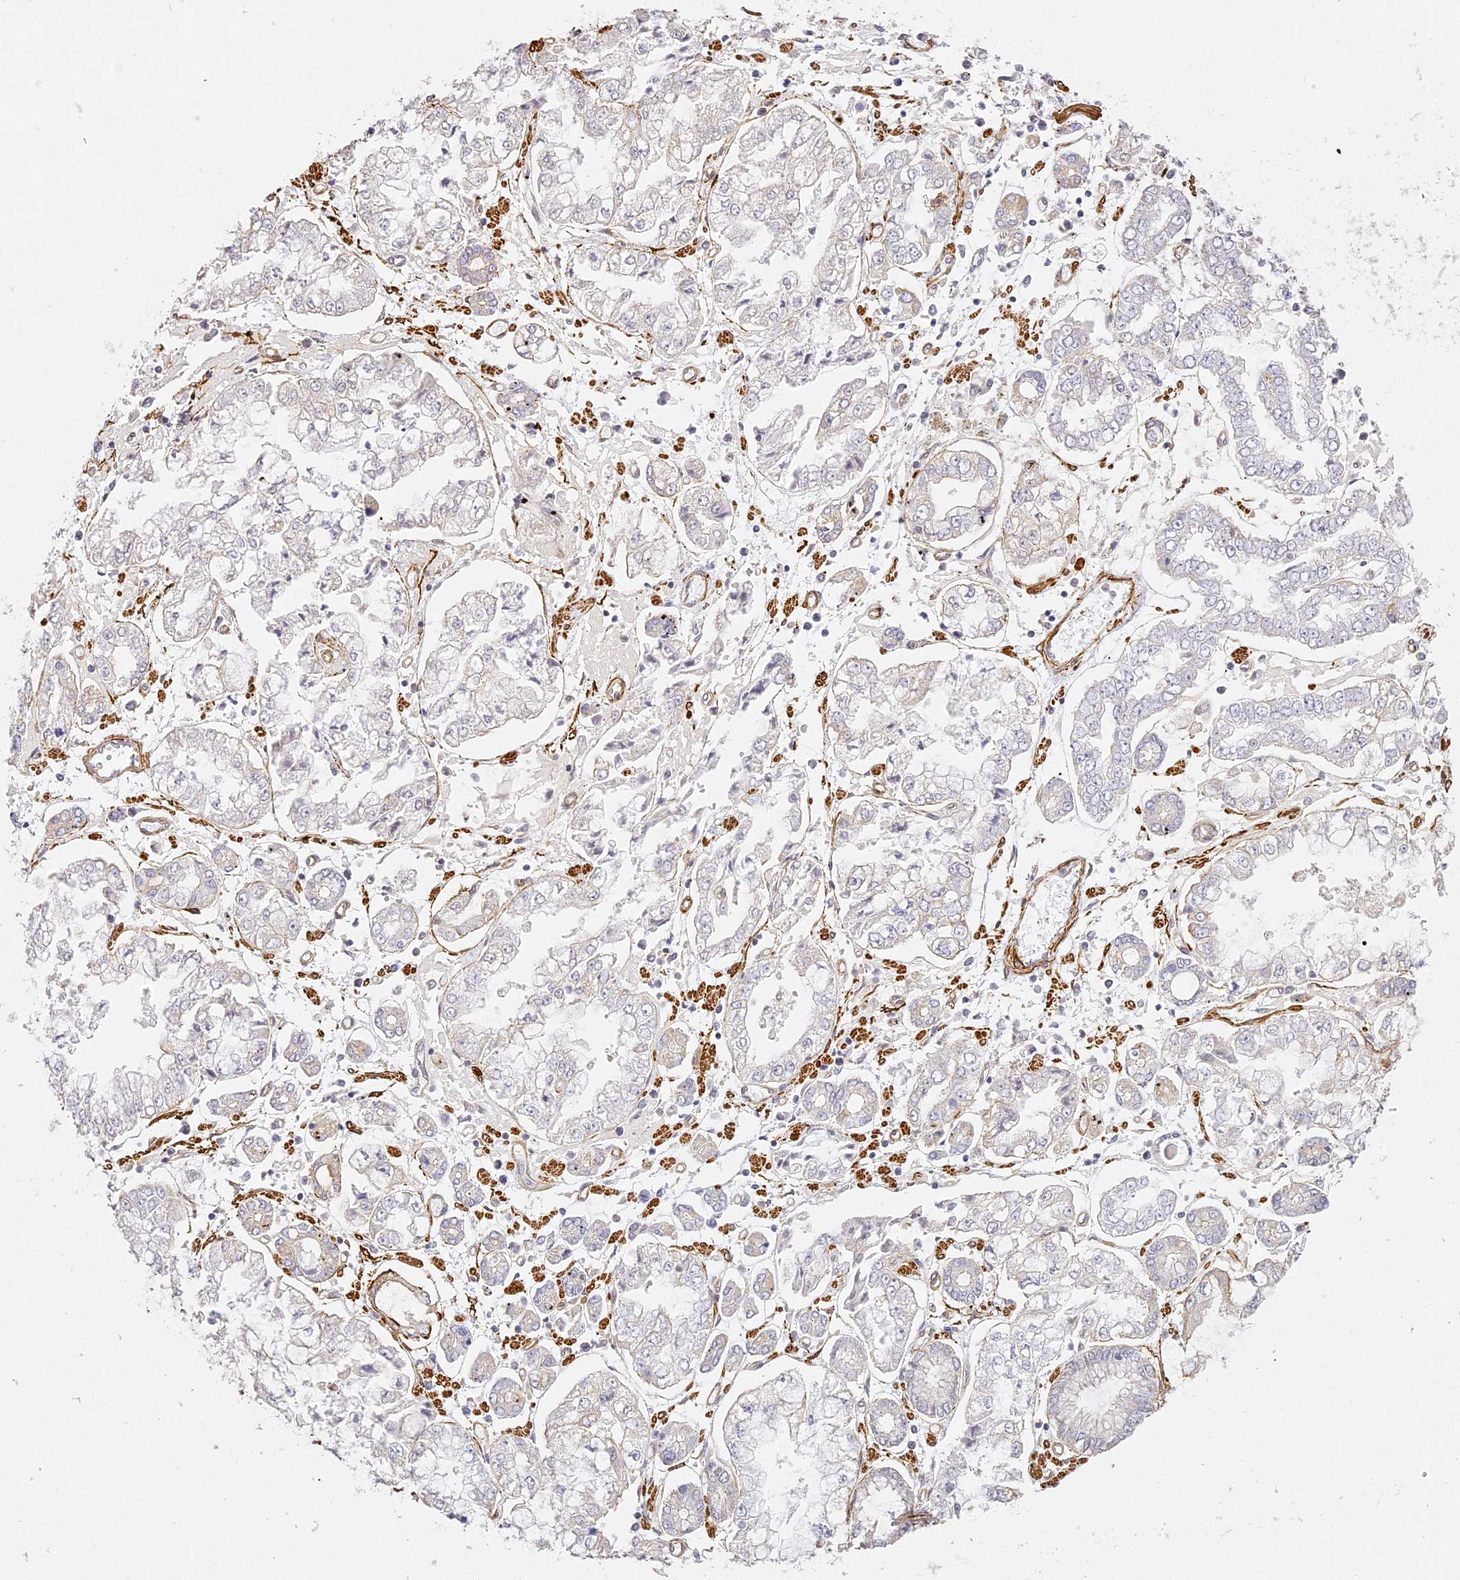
{"staining": {"intensity": "negative", "quantity": "none", "location": "none"}, "tissue": "stomach cancer", "cell_type": "Tumor cells", "image_type": "cancer", "snomed": [{"axis": "morphology", "description": "Adenocarcinoma, NOS"}, {"axis": "topography", "description": "Stomach"}], "caption": "This micrograph is of stomach cancer (adenocarcinoma) stained with IHC to label a protein in brown with the nuclei are counter-stained blue. There is no expression in tumor cells.", "gene": "MED28", "patient": {"sex": "male", "age": 76}}